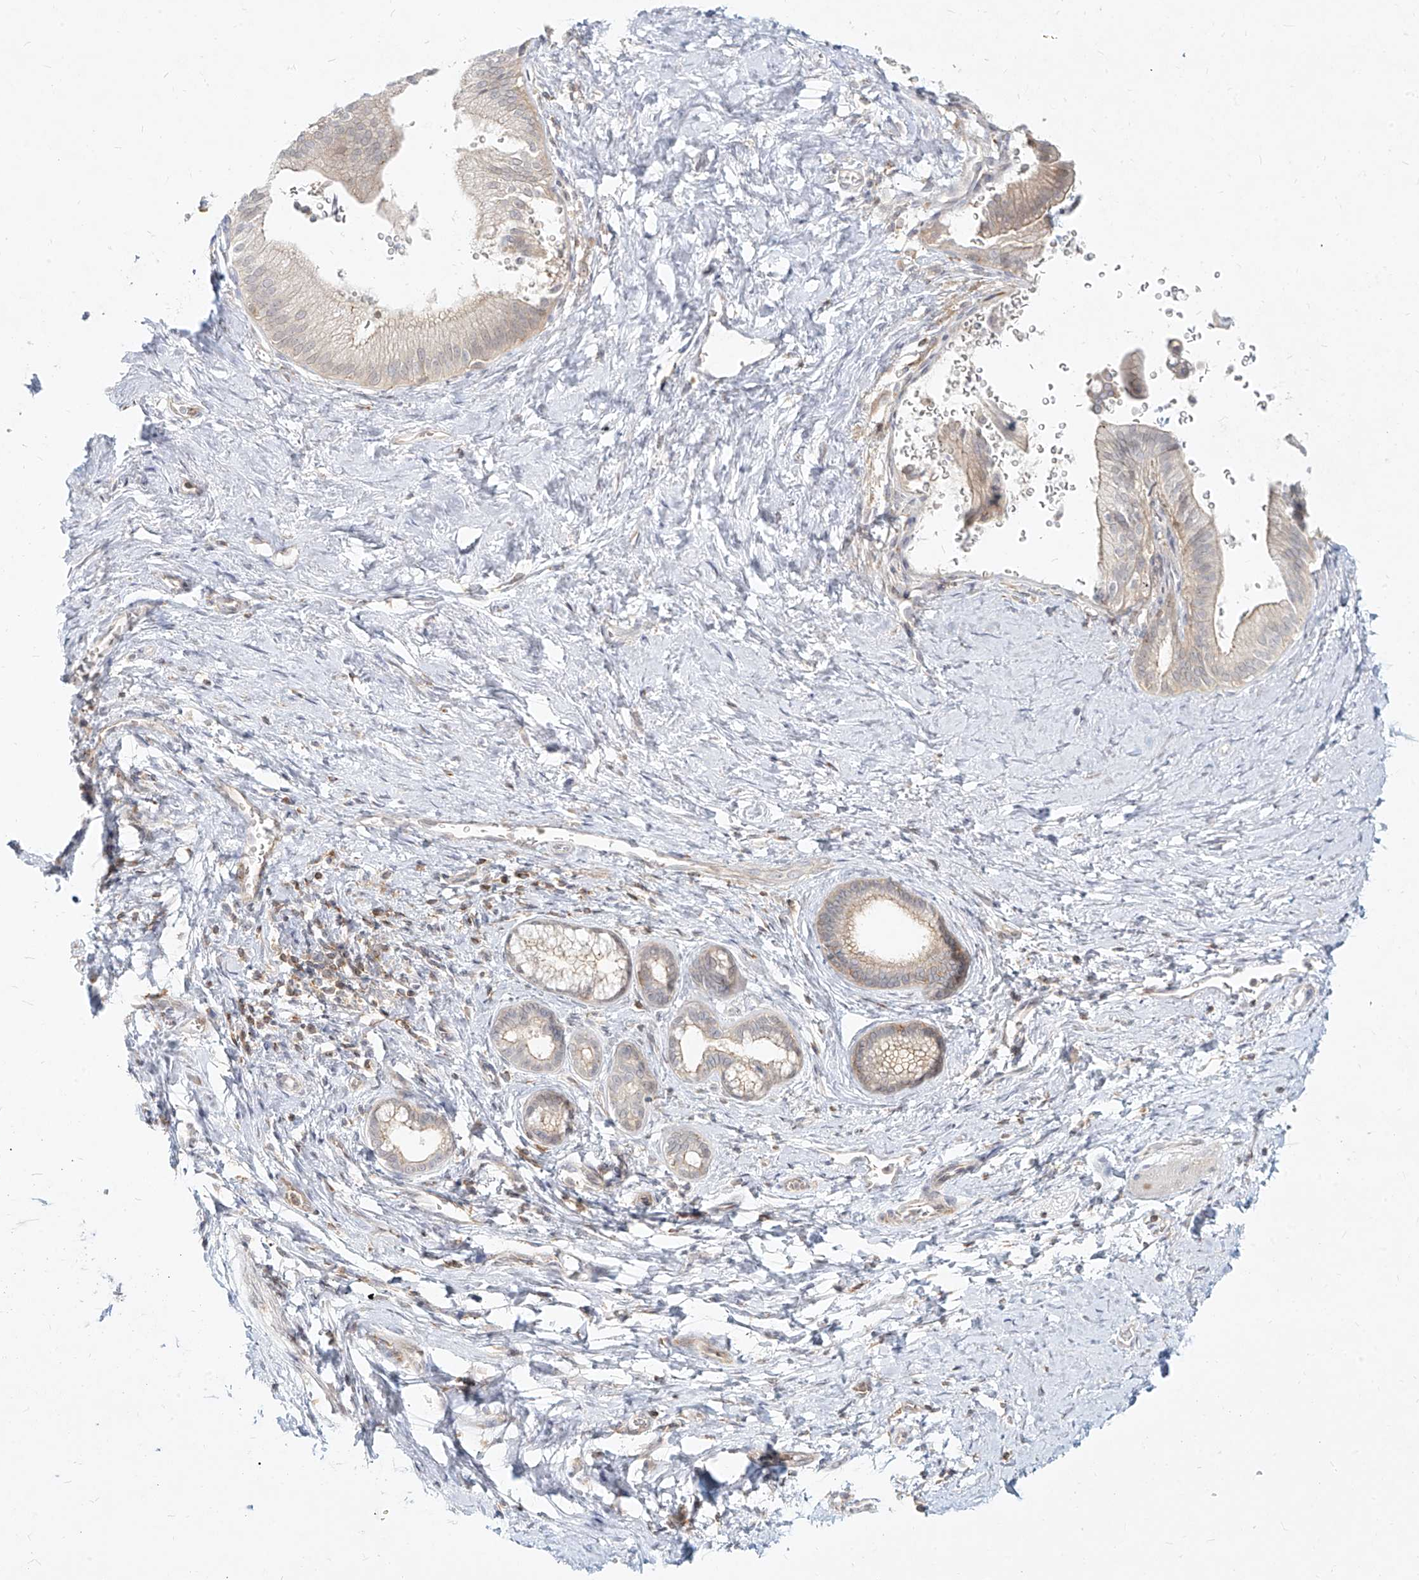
{"staining": {"intensity": "weak", "quantity": "<25%", "location": "cytoplasmic/membranous"}, "tissue": "pancreatic cancer", "cell_type": "Tumor cells", "image_type": "cancer", "snomed": [{"axis": "morphology", "description": "Adenocarcinoma, NOS"}, {"axis": "topography", "description": "Pancreas"}], "caption": "Immunohistochemistry (IHC) histopathology image of human pancreatic cancer (adenocarcinoma) stained for a protein (brown), which shows no positivity in tumor cells.", "gene": "SLC2A12", "patient": {"sex": "female", "age": 72}}